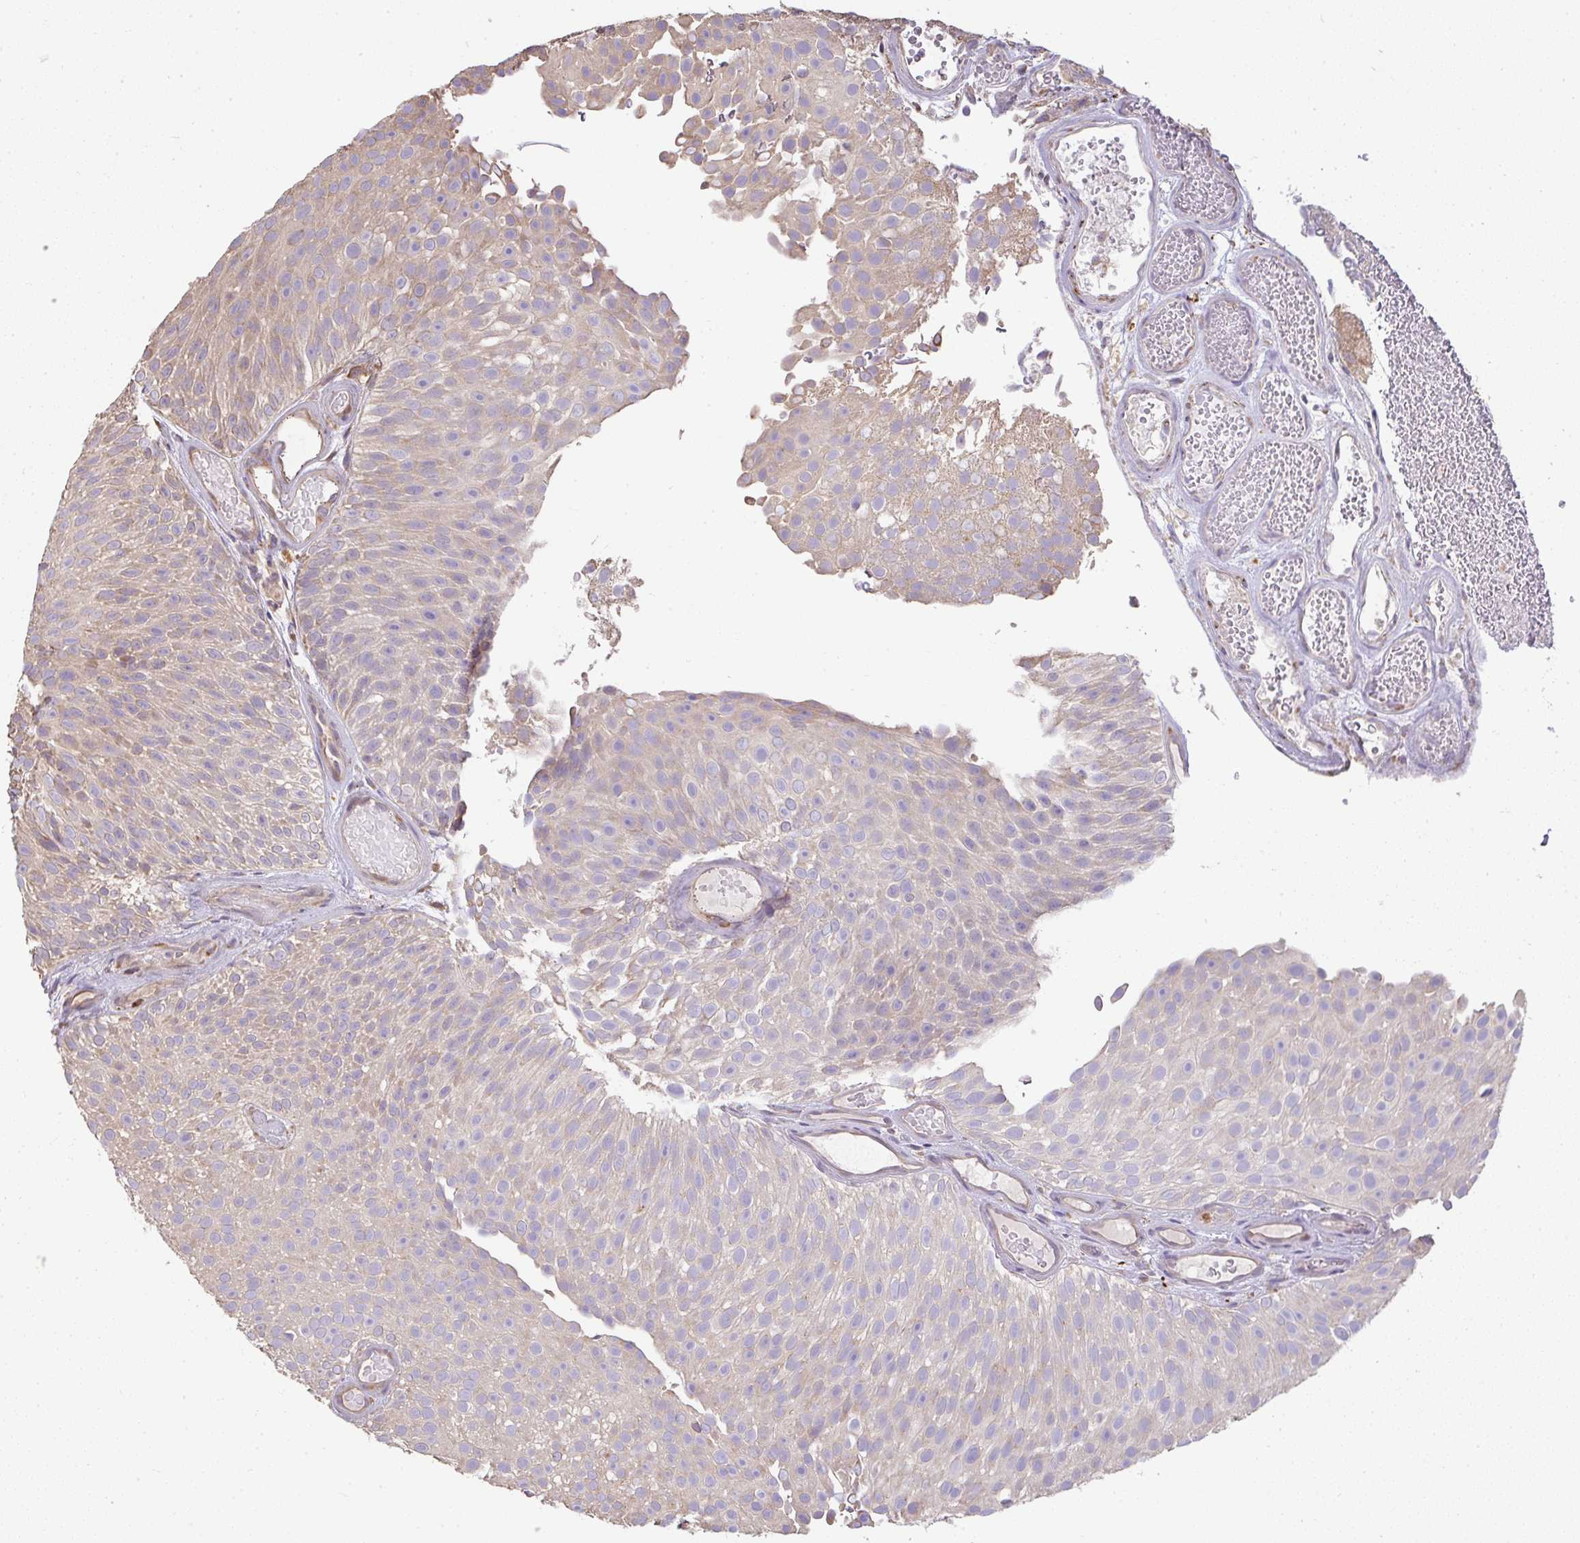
{"staining": {"intensity": "weak", "quantity": ">75%", "location": "cytoplasmic/membranous"}, "tissue": "urothelial cancer", "cell_type": "Tumor cells", "image_type": "cancer", "snomed": [{"axis": "morphology", "description": "Urothelial carcinoma, Low grade"}, {"axis": "topography", "description": "Urinary bladder"}], "caption": "Urothelial cancer stained for a protein displays weak cytoplasmic/membranous positivity in tumor cells. (brown staining indicates protein expression, while blue staining denotes nuclei).", "gene": "BRINP3", "patient": {"sex": "male", "age": 78}}